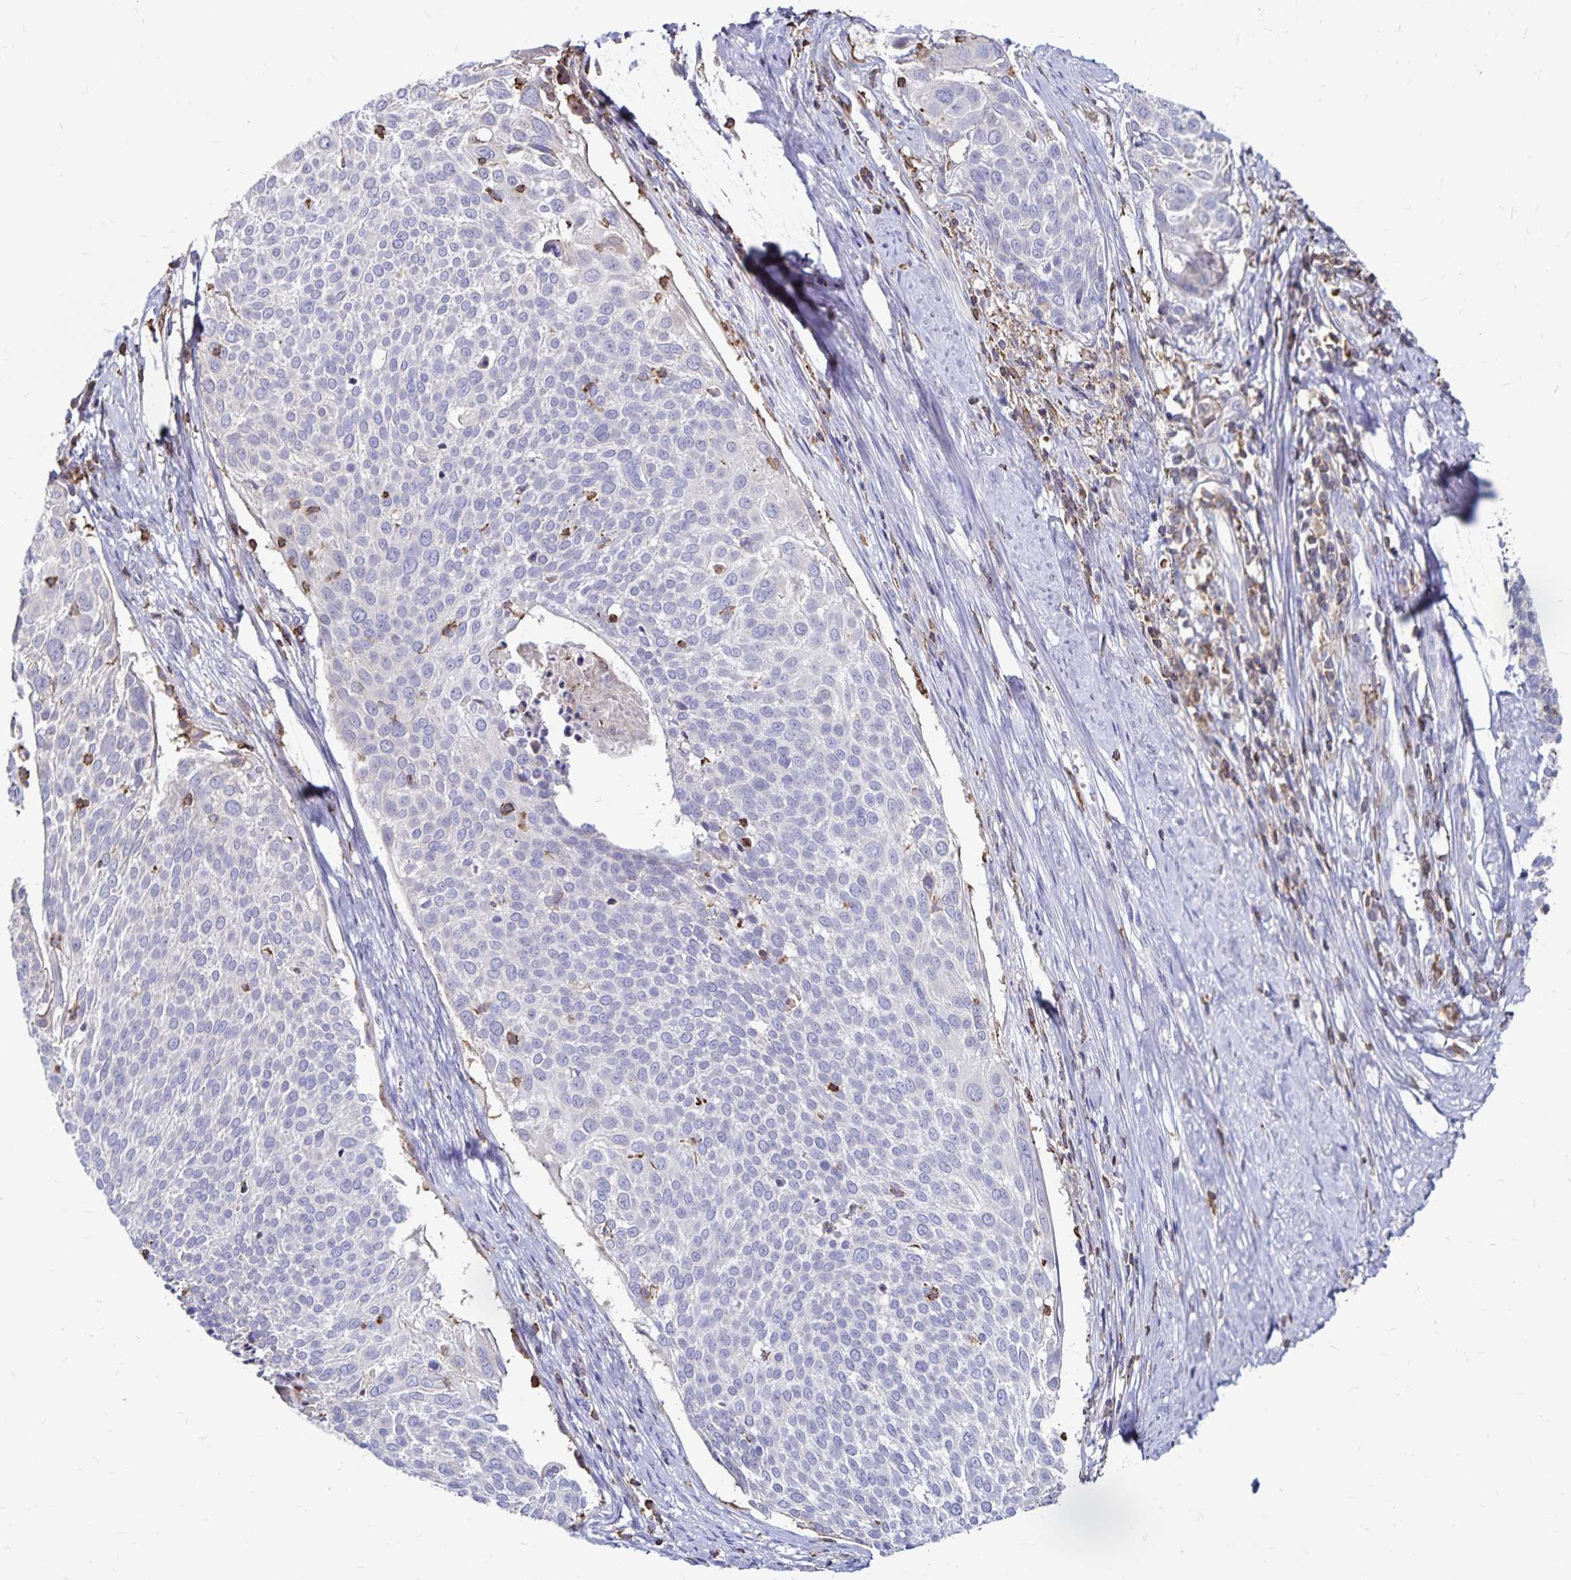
{"staining": {"intensity": "negative", "quantity": "none", "location": "none"}, "tissue": "cervical cancer", "cell_type": "Tumor cells", "image_type": "cancer", "snomed": [{"axis": "morphology", "description": "Squamous cell carcinoma, NOS"}, {"axis": "topography", "description": "Cervix"}], "caption": "High magnification brightfield microscopy of cervical cancer (squamous cell carcinoma) stained with DAB (brown) and counterstained with hematoxylin (blue): tumor cells show no significant expression.", "gene": "NAGPA", "patient": {"sex": "female", "age": 39}}